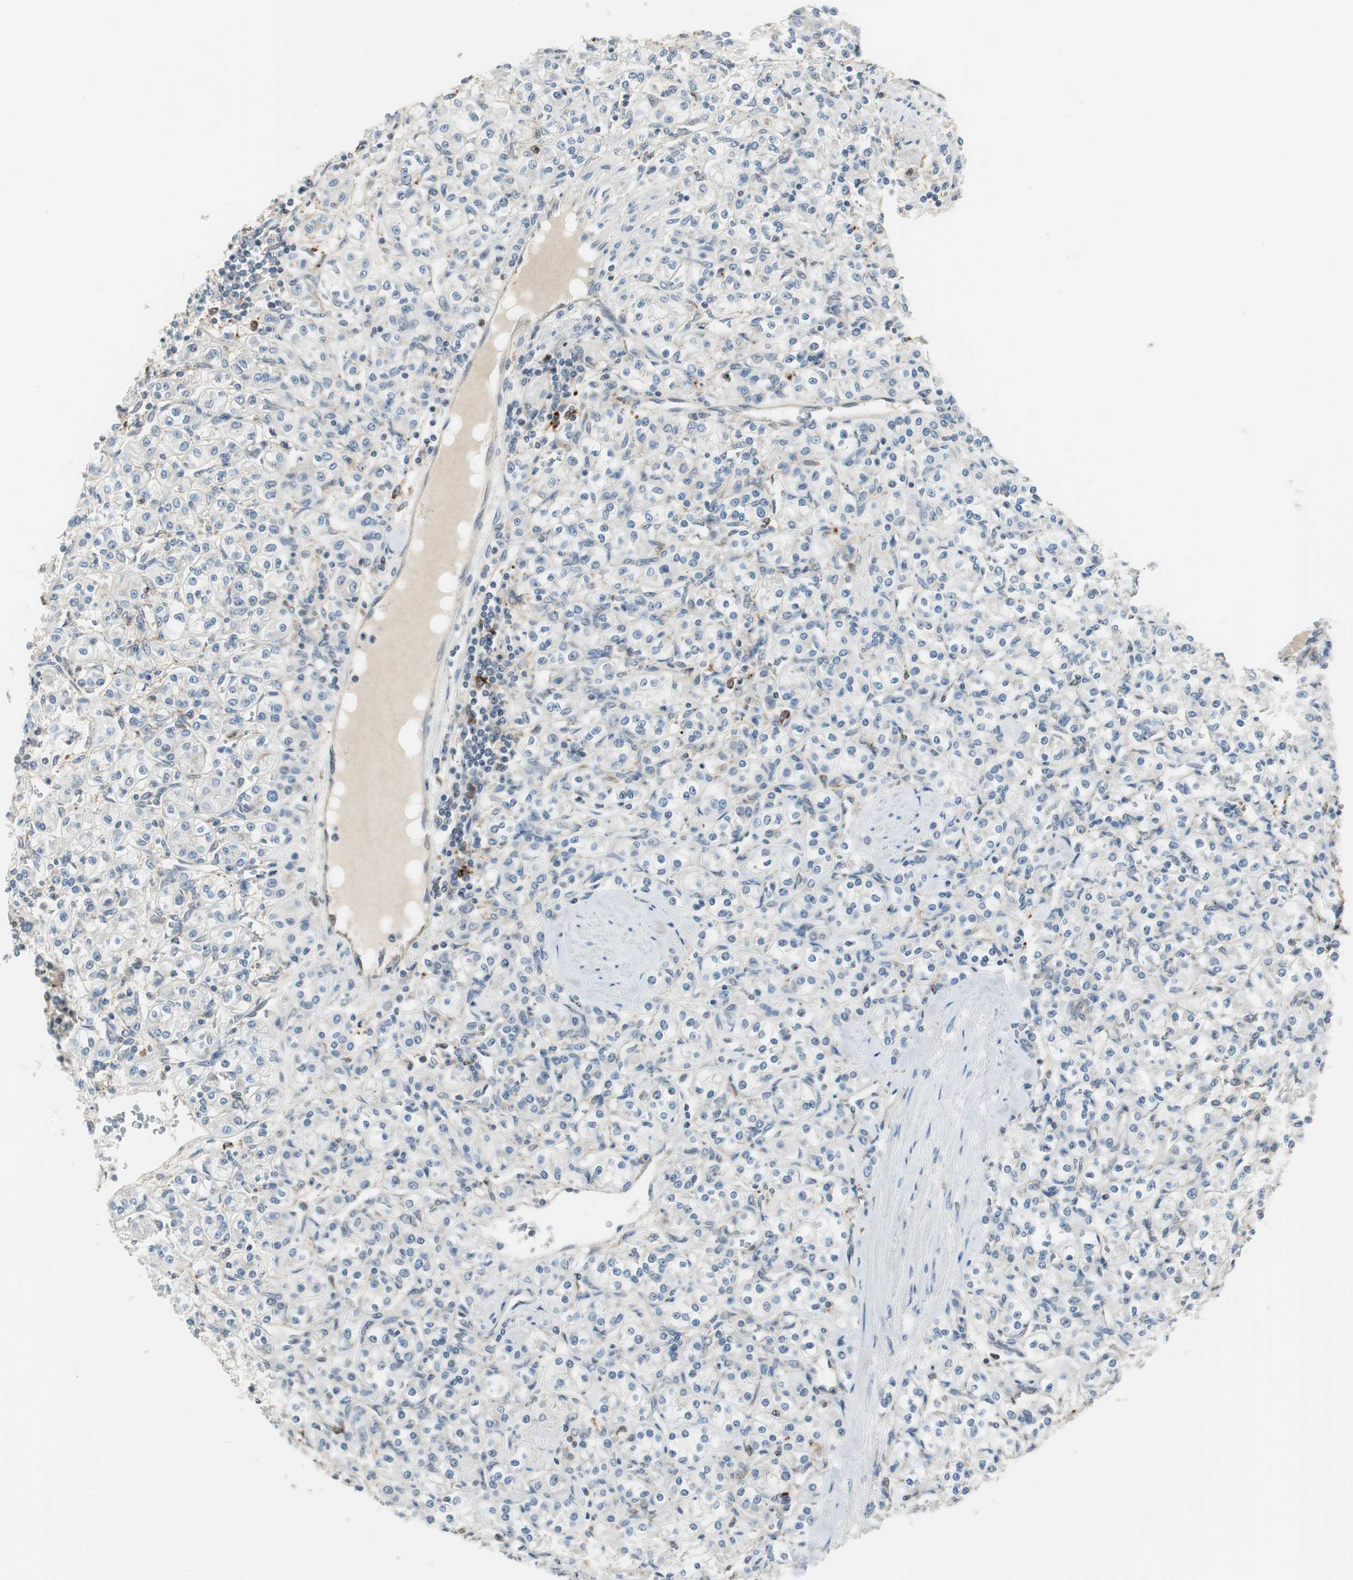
{"staining": {"intensity": "negative", "quantity": "none", "location": "none"}, "tissue": "renal cancer", "cell_type": "Tumor cells", "image_type": "cancer", "snomed": [{"axis": "morphology", "description": "Adenocarcinoma, NOS"}, {"axis": "topography", "description": "Kidney"}], "caption": "IHC image of human renal cancer (adenocarcinoma) stained for a protein (brown), which displays no positivity in tumor cells. (DAB (3,3'-diaminobenzidine) immunohistochemistry with hematoxylin counter stain).", "gene": "NCK1", "patient": {"sex": "male", "age": 77}}